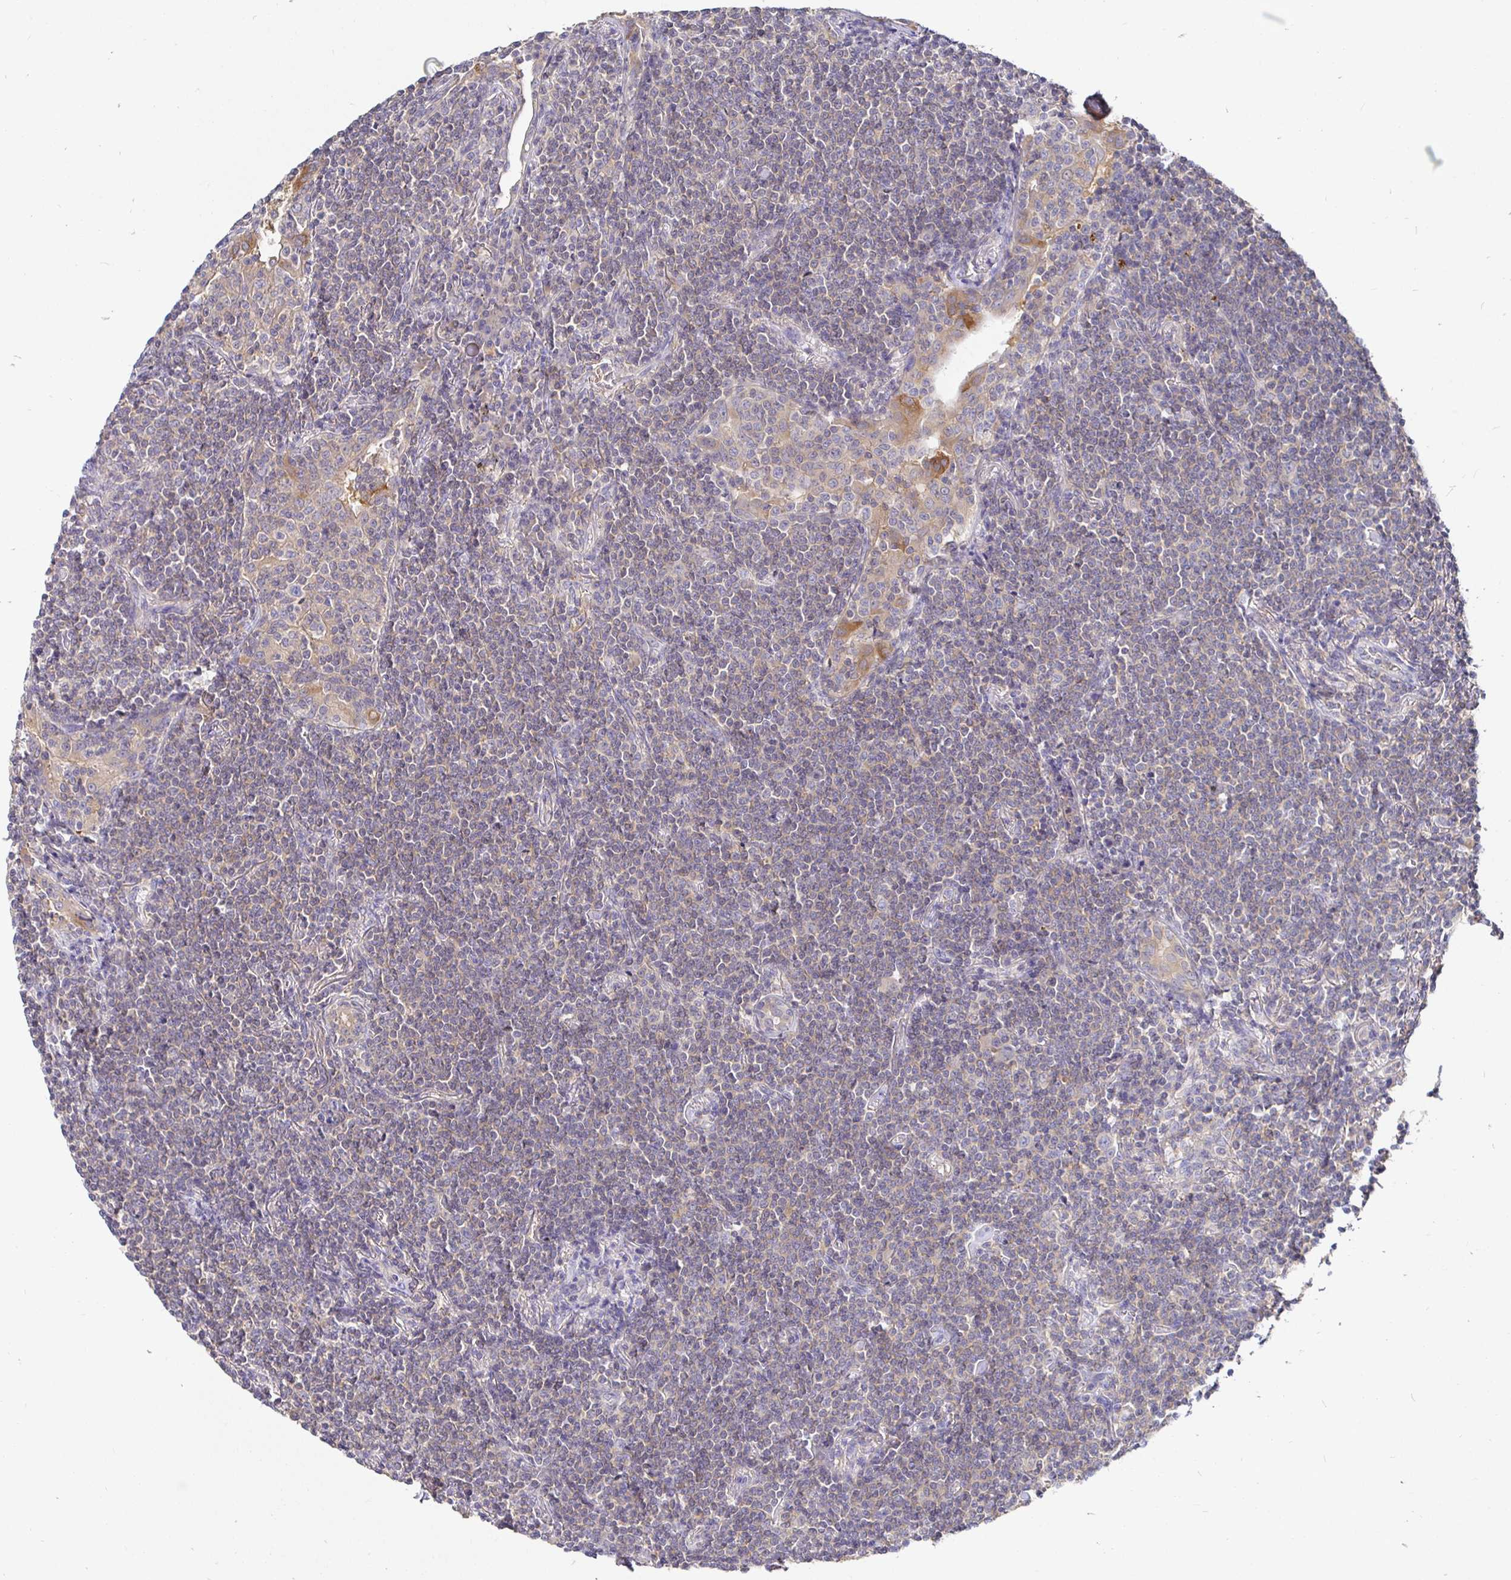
{"staining": {"intensity": "negative", "quantity": "none", "location": "none"}, "tissue": "lymphoma", "cell_type": "Tumor cells", "image_type": "cancer", "snomed": [{"axis": "morphology", "description": "Malignant lymphoma, non-Hodgkin's type, Low grade"}, {"axis": "topography", "description": "Lung"}], "caption": "Immunohistochemical staining of human lymphoma demonstrates no significant expression in tumor cells. Brightfield microscopy of immunohistochemistry stained with DAB (brown) and hematoxylin (blue), captured at high magnification.", "gene": "KIF21A", "patient": {"sex": "female", "age": 71}}